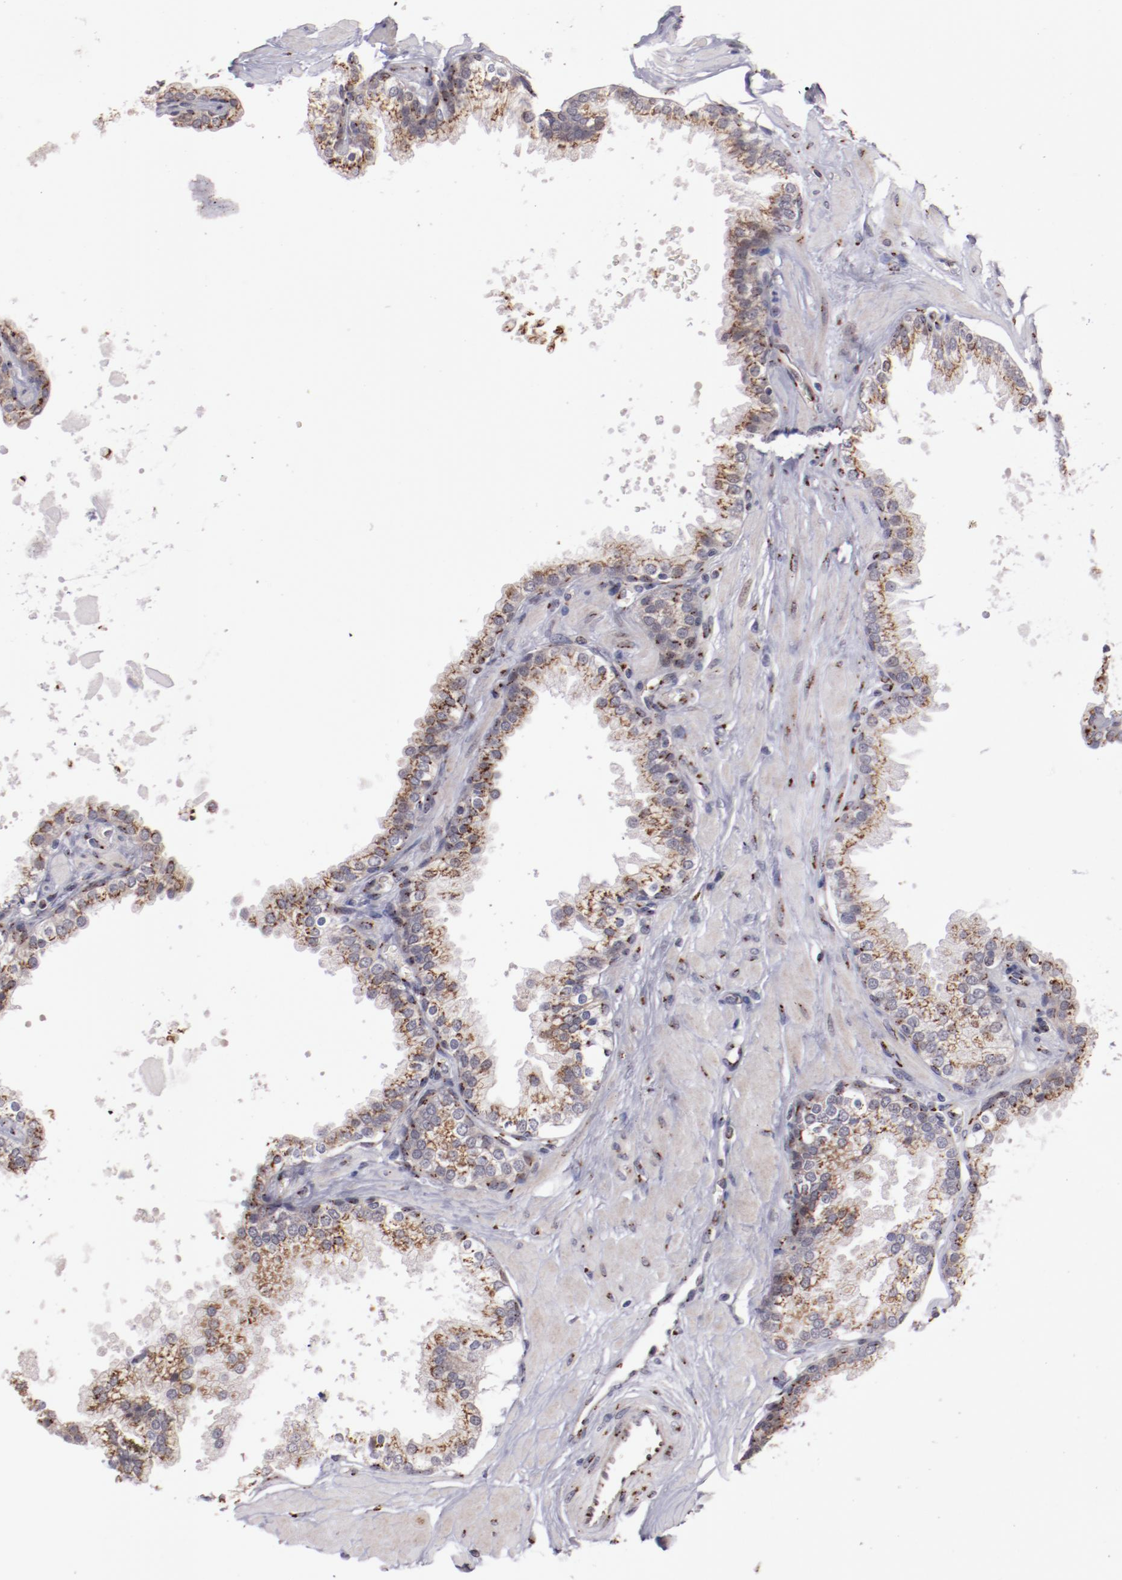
{"staining": {"intensity": "moderate", "quantity": "25%-75%", "location": "cytoplasmic/membranous"}, "tissue": "prostate", "cell_type": "Glandular cells", "image_type": "normal", "snomed": [{"axis": "morphology", "description": "Normal tissue, NOS"}, {"axis": "topography", "description": "Prostate"}], "caption": "Prostate stained with DAB immunohistochemistry exhibits medium levels of moderate cytoplasmic/membranous staining in about 25%-75% of glandular cells.", "gene": "GOLIM4", "patient": {"sex": "male", "age": 51}}